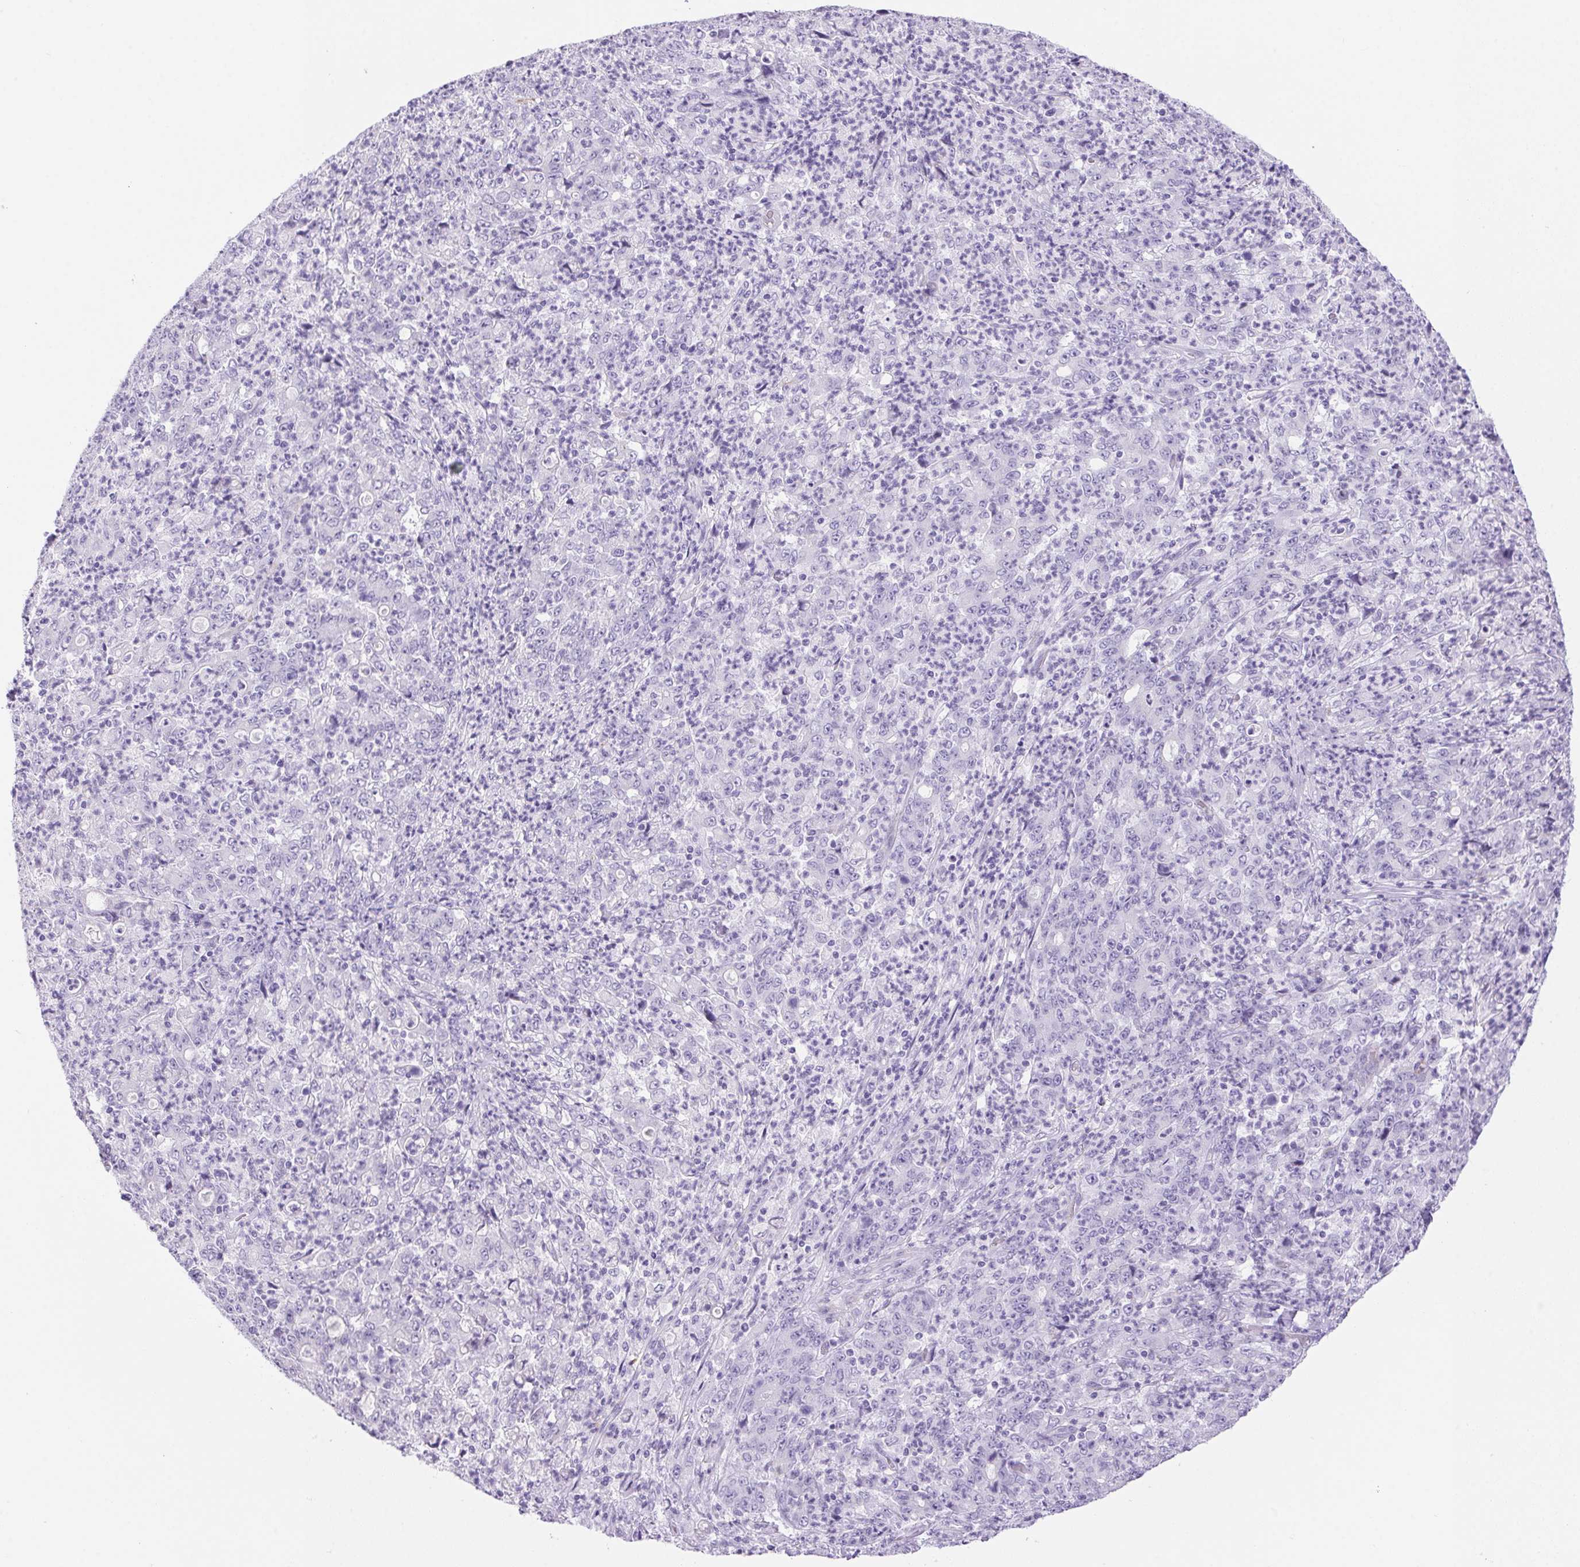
{"staining": {"intensity": "negative", "quantity": "none", "location": "none"}, "tissue": "stomach cancer", "cell_type": "Tumor cells", "image_type": "cancer", "snomed": [{"axis": "morphology", "description": "Adenocarcinoma, NOS"}, {"axis": "topography", "description": "Stomach, lower"}], "caption": "Human stomach cancer (adenocarcinoma) stained for a protein using IHC reveals no positivity in tumor cells.", "gene": "ERP27", "patient": {"sex": "female", "age": 71}}